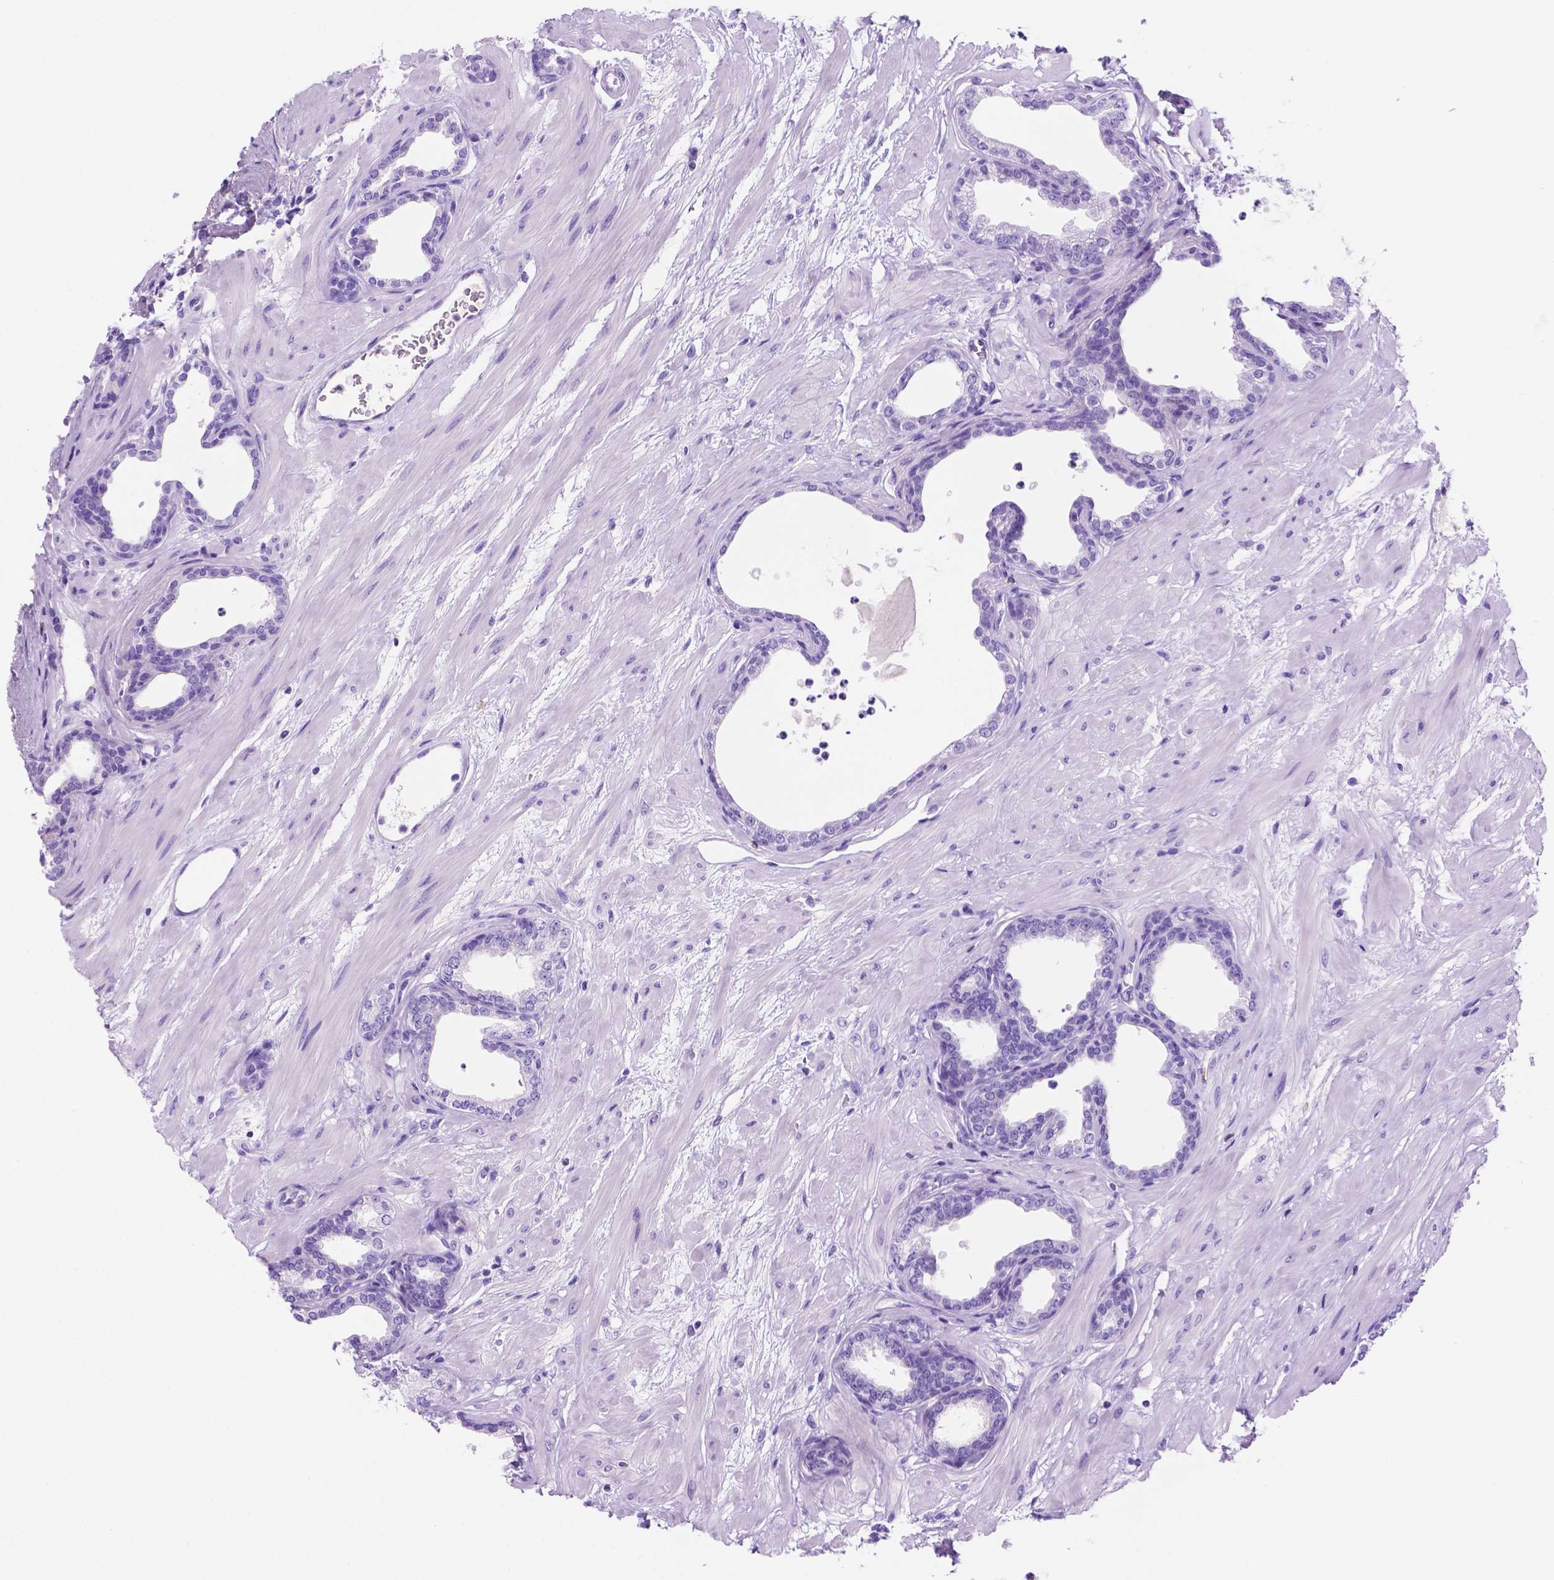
{"staining": {"intensity": "negative", "quantity": "none", "location": "none"}, "tissue": "prostate", "cell_type": "Glandular cells", "image_type": "normal", "snomed": [{"axis": "morphology", "description": "Normal tissue, NOS"}, {"axis": "topography", "description": "Prostate"}], "caption": "This micrograph is of unremarkable prostate stained with immunohistochemistry to label a protein in brown with the nuclei are counter-stained blue. There is no positivity in glandular cells.", "gene": "FOXB2", "patient": {"sex": "male", "age": 37}}